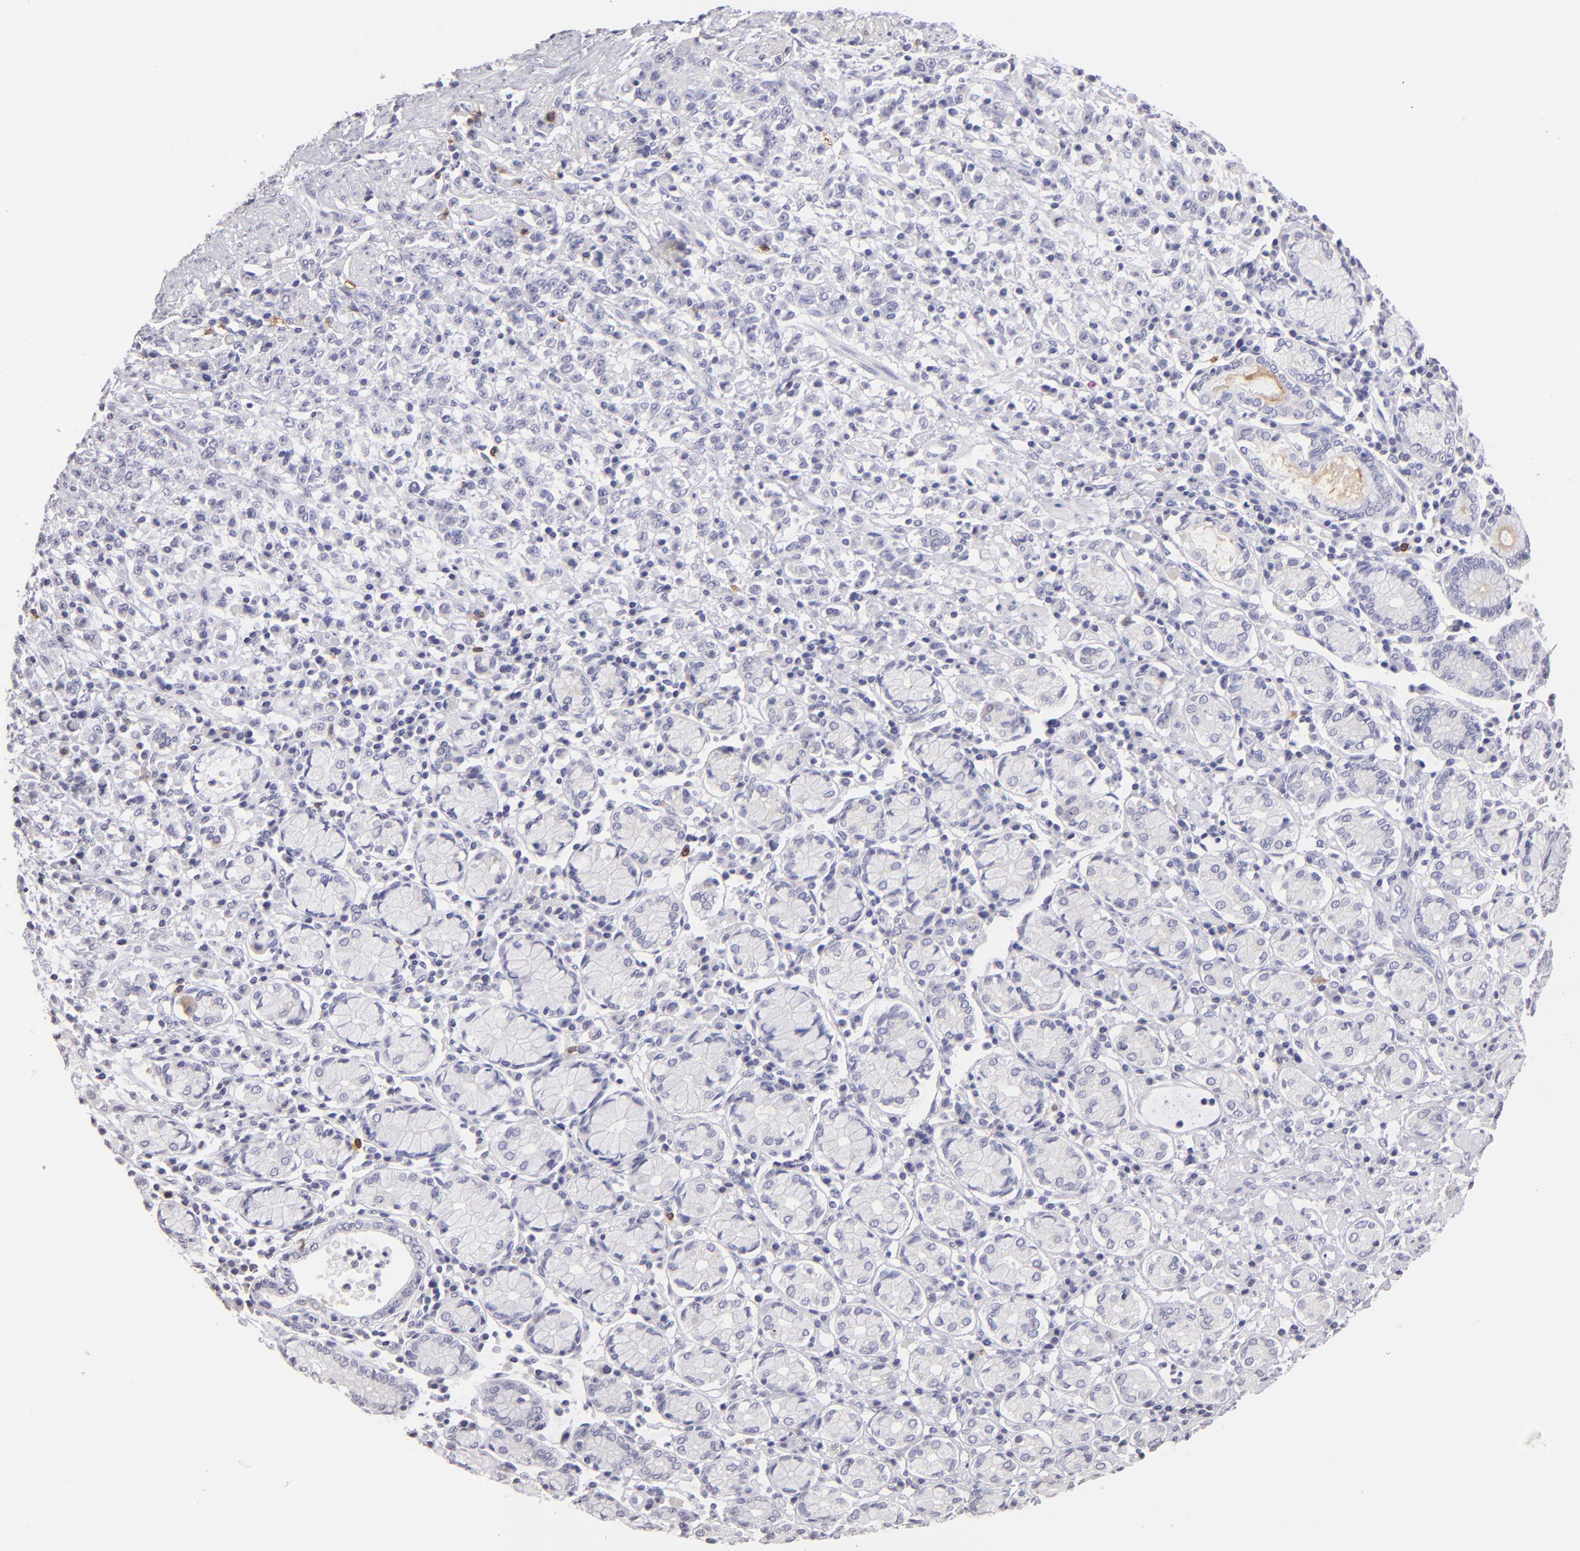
{"staining": {"intensity": "negative", "quantity": "none", "location": "none"}, "tissue": "stomach cancer", "cell_type": "Tumor cells", "image_type": "cancer", "snomed": [{"axis": "morphology", "description": "Adenocarcinoma, NOS"}, {"axis": "topography", "description": "Stomach, lower"}], "caption": "Photomicrograph shows no protein staining in tumor cells of adenocarcinoma (stomach) tissue.", "gene": "IL2RA", "patient": {"sex": "male", "age": 88}}